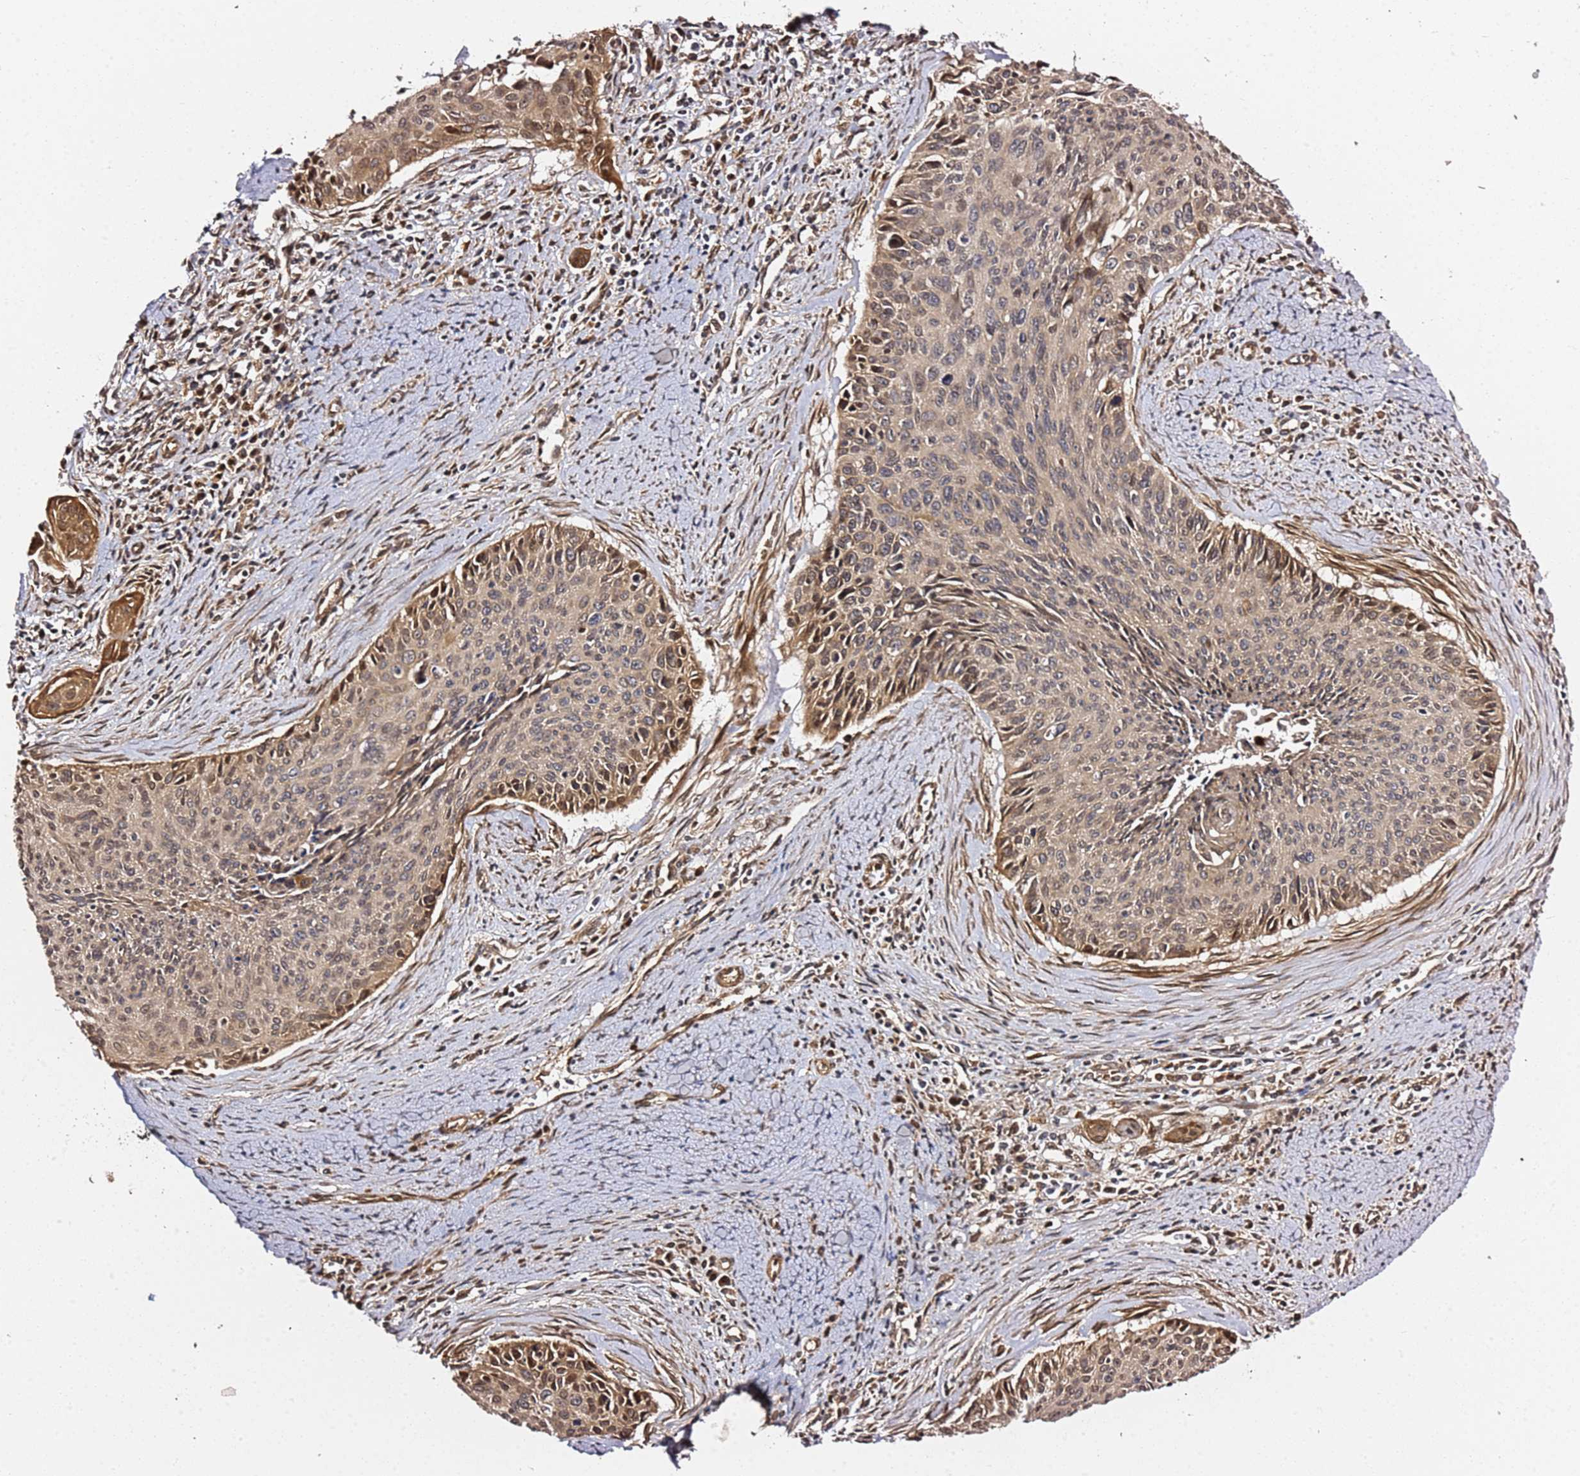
{"staining": {"intensity": "weak", "quantity": "25%-75%", "location": "cytoplasmic/membranous"}, "tissue": "cervical cancer", "cell_type": "Tumor cells", "image_type": "cancer", "snomed": [{"axis": "morphology", "description": "Squamous cell carcinoma, NOS"}, {"axis": "topography", "description": "Cervix"}], "caption": "Tumor cells demonstrate low levels of weak cytoplasmic/membranous expression in about 25%-75% of cells in cervical cancer. Using DAB (3,3'-diaminobenzidine) (brown) and hematoxylin (blue) stains, captured at high magnification using brightfield microscopy.", "gene": "PRKAB2", "patient": {"sex": "female", "age": 55}}